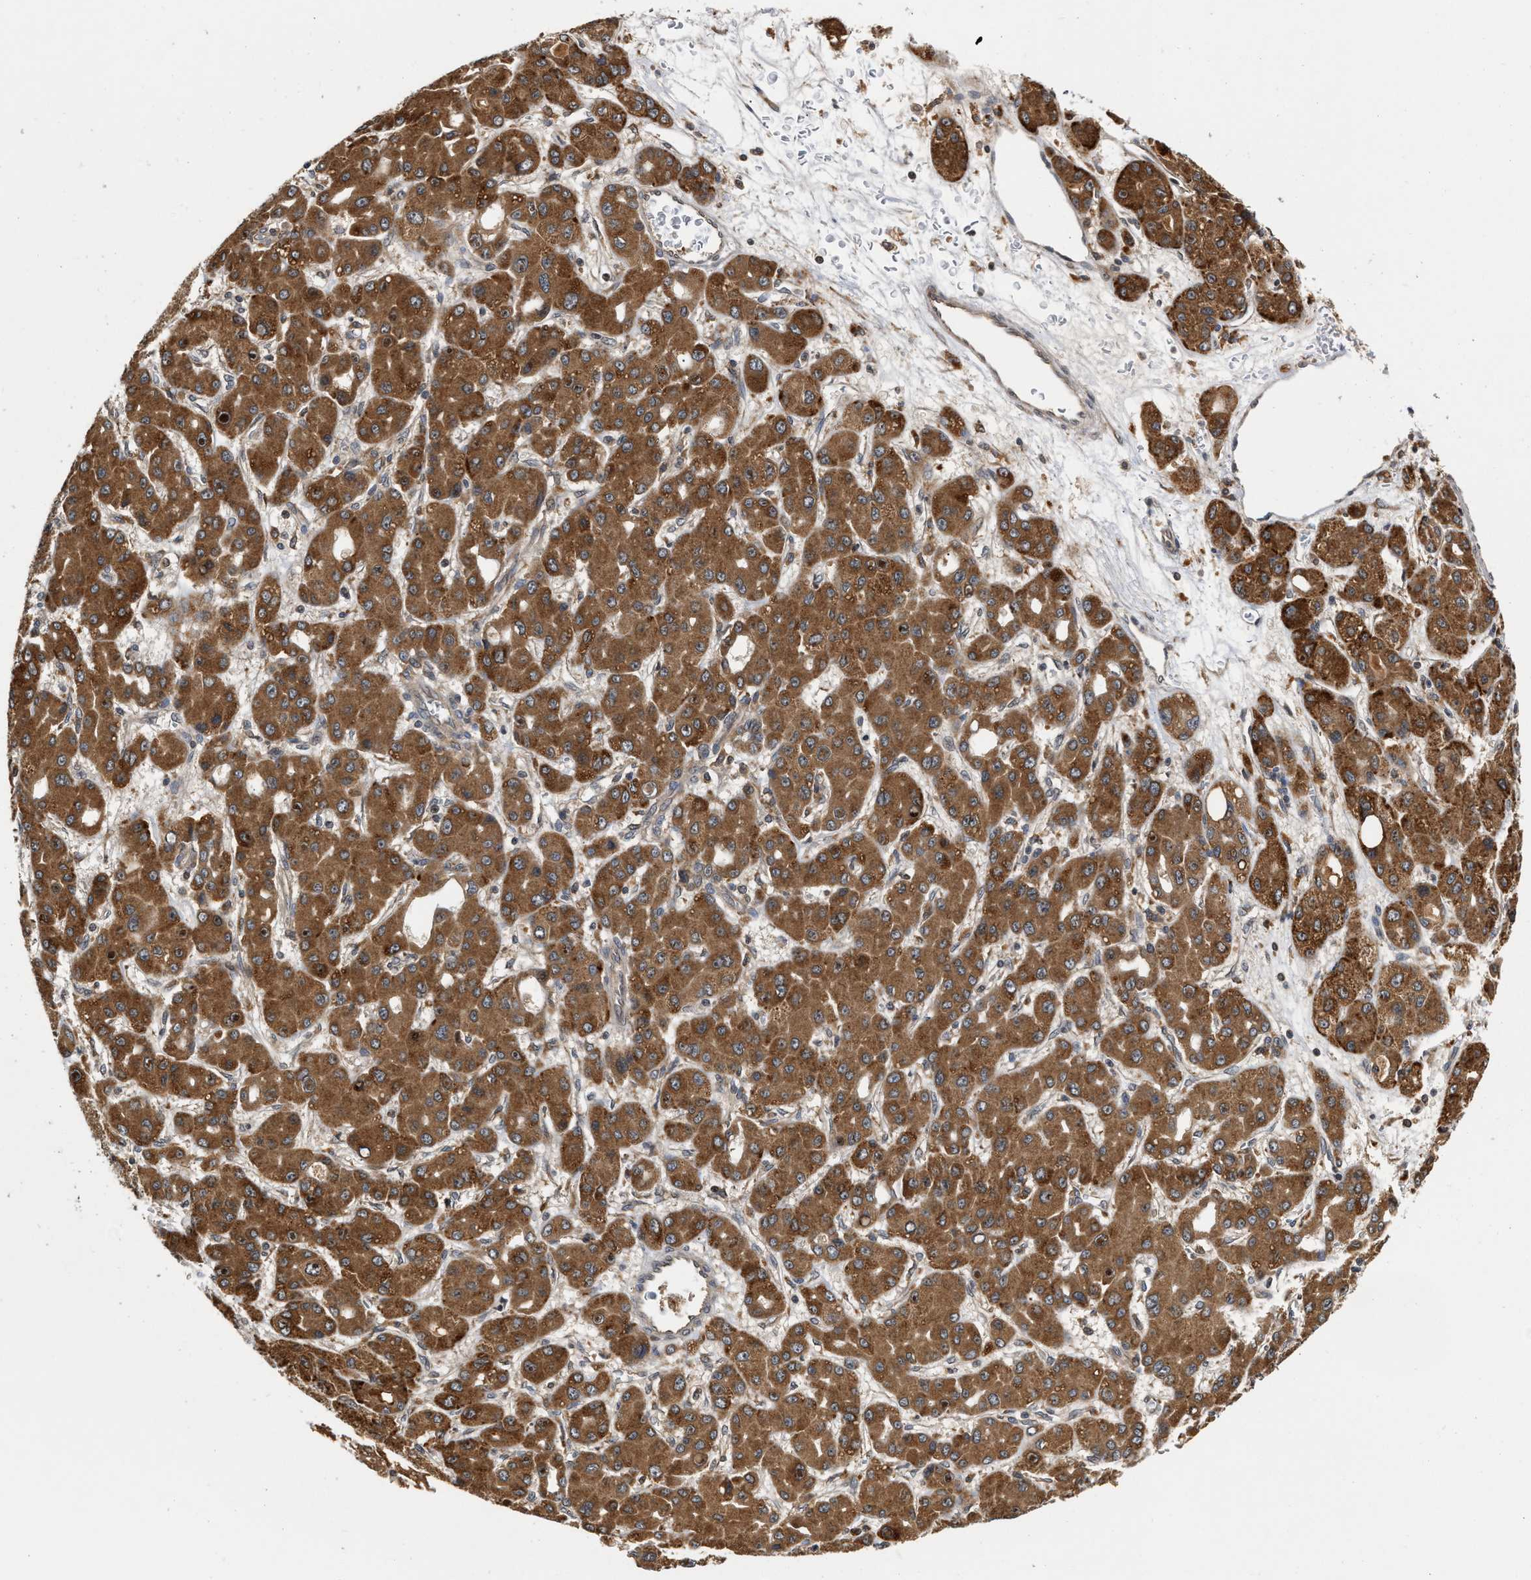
{"staining": {"intensity": "strong", "quantity": ">75%", "location": "cytoplasmic/membranous"}, "tissue": "liver cancer", "cell_type": "Tumor cells", "image_type": "cancer", "snomed": [{"axis": "morphology", "description": "Carcinoma, Hepatocellular, NOS"}, {"axis": "topography", "description": "Liver"}], "caption": "Human liver cancer (hepatocellular carcinoma) stained for a protein (brown) shows strong cytoplasmic/membranous positive staining in approximately >75% of tumor cells.", "gene": "SAR1A", "patient": {"sex": "male", "age": 55}}